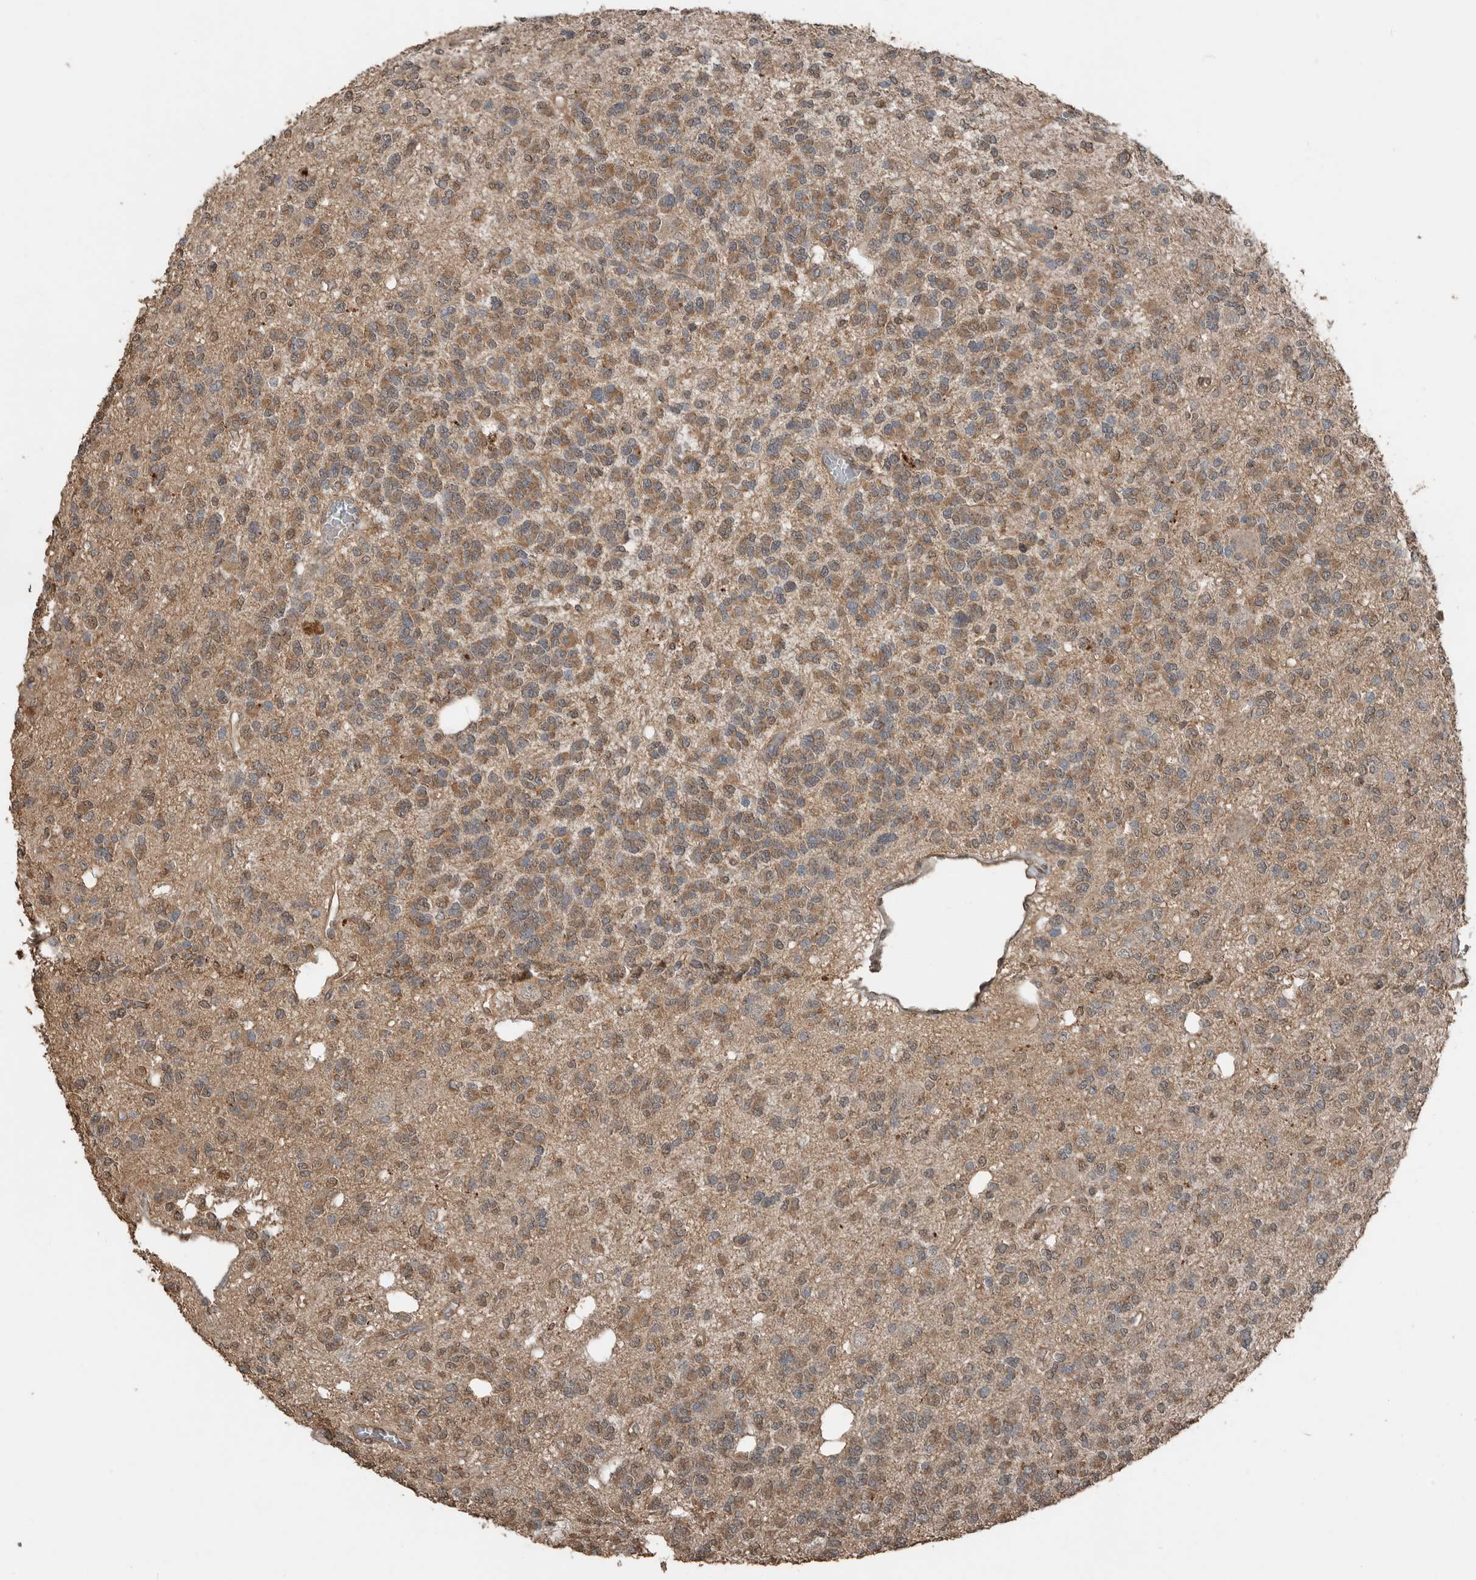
{"staining": {"intensity": "moderate", "quantity": ">75%", "location": "cytoplasmic/membranous"}, "tissue": "glioma", "cell_type": "Tumor cells", "image_type": "cancer", "snomed": [{"axis": "morphology", "description": "Glioma, malignant, Low grade"}, {"axis": "topography", "description": "Brain"}], "caption": "The photomicrograph exhibits staining of glioma, revealing moderate cytoplasmic/membranous protein expression (brown color) within tumor cells.", "gene": "BLZF1", "patient": {"sex": "male", "age": 38}}